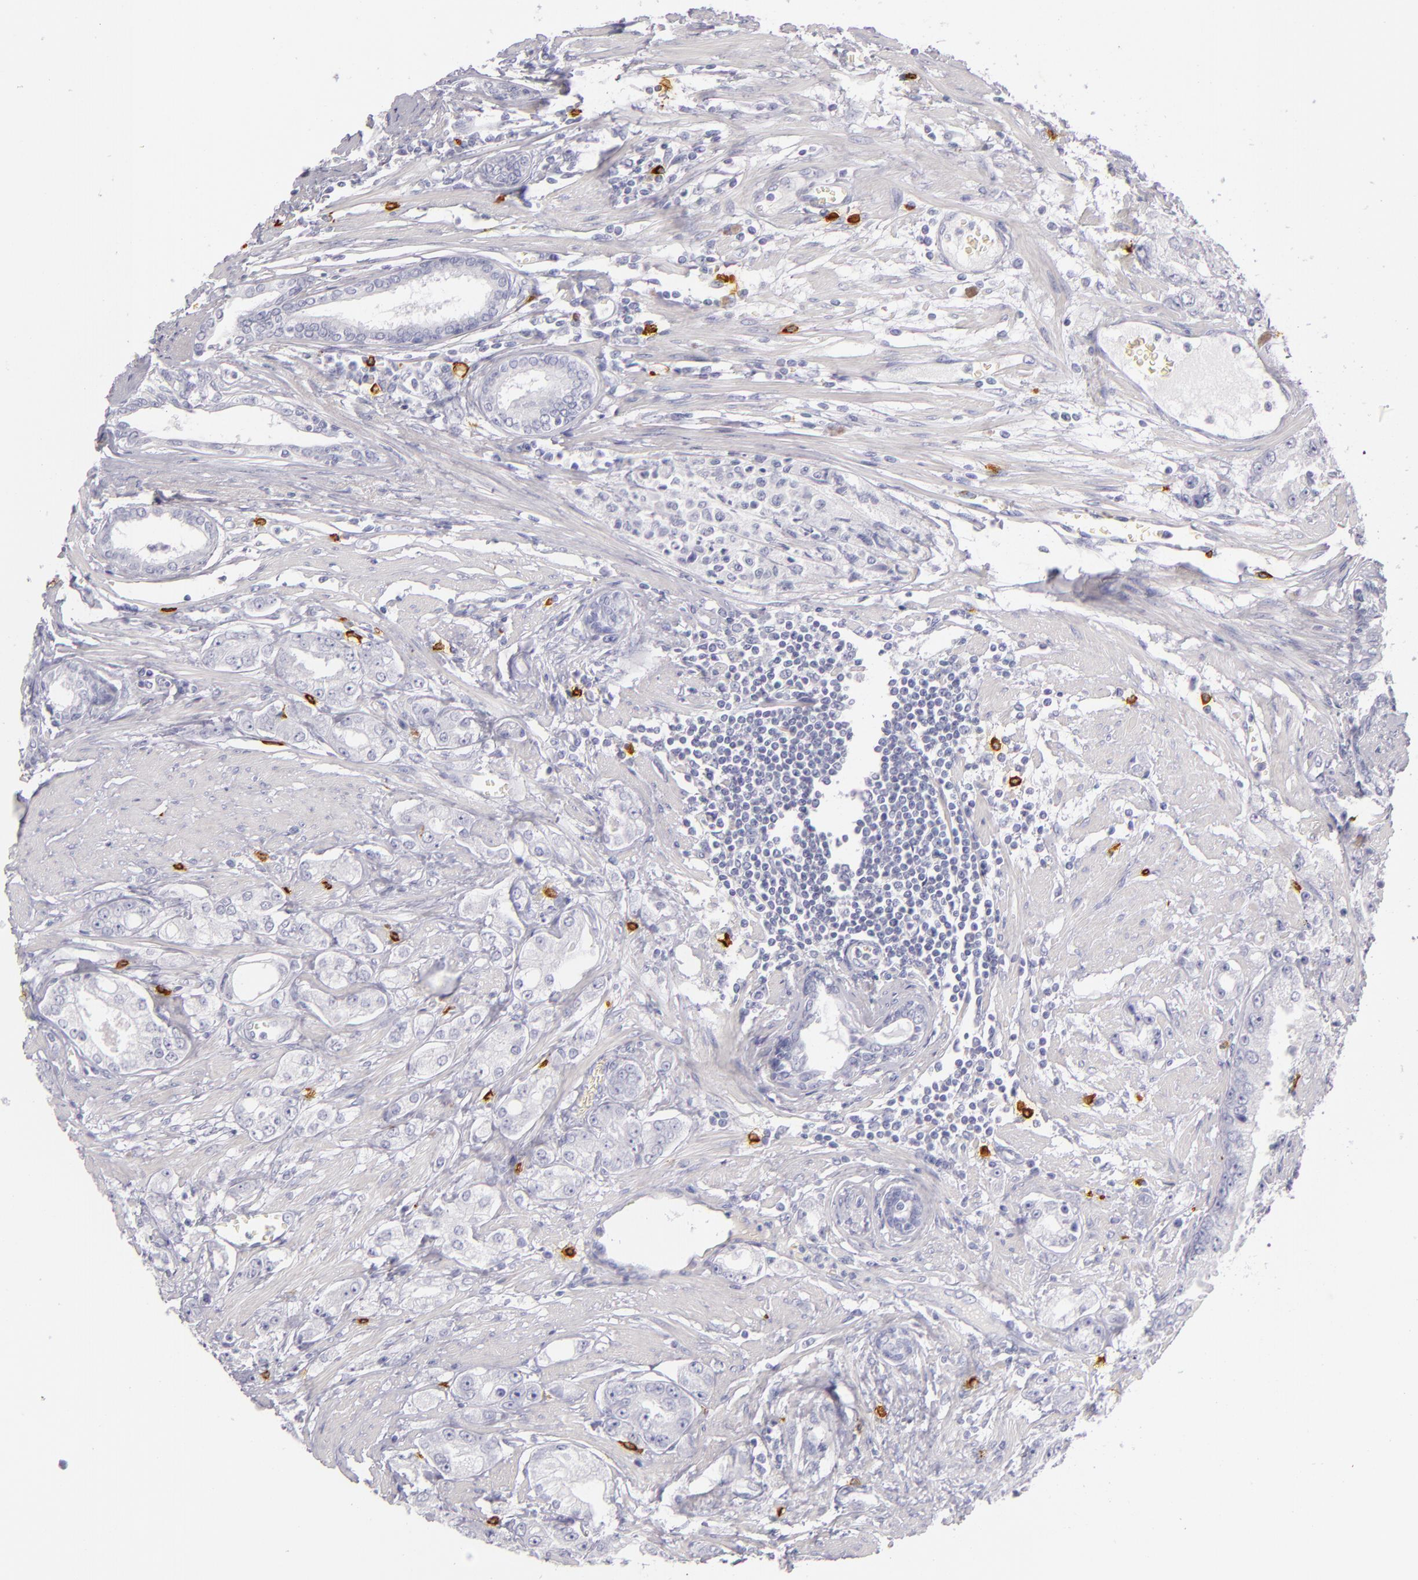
{"staining": {"intensity": "negative", "quantity": "none", "location": "none"}, "tissue": "prostate cancer", "cell_type": "Tumor cells", "image_type": "cancer", "snomed": [{"axis": "morphology", "description": "Adenocarcinoma, Medium grade"}, {"axis": "topography", "description": "Prostate"}], "caption": "DAB (3,3'-diaminobenzidine) immunohistochemical staining of medium-grade adenocarcinoma (prostate) shows no significant positivity in tumor cells.", "gene": "TPSD1", "patient": {"sex": "male", "age": 72}}